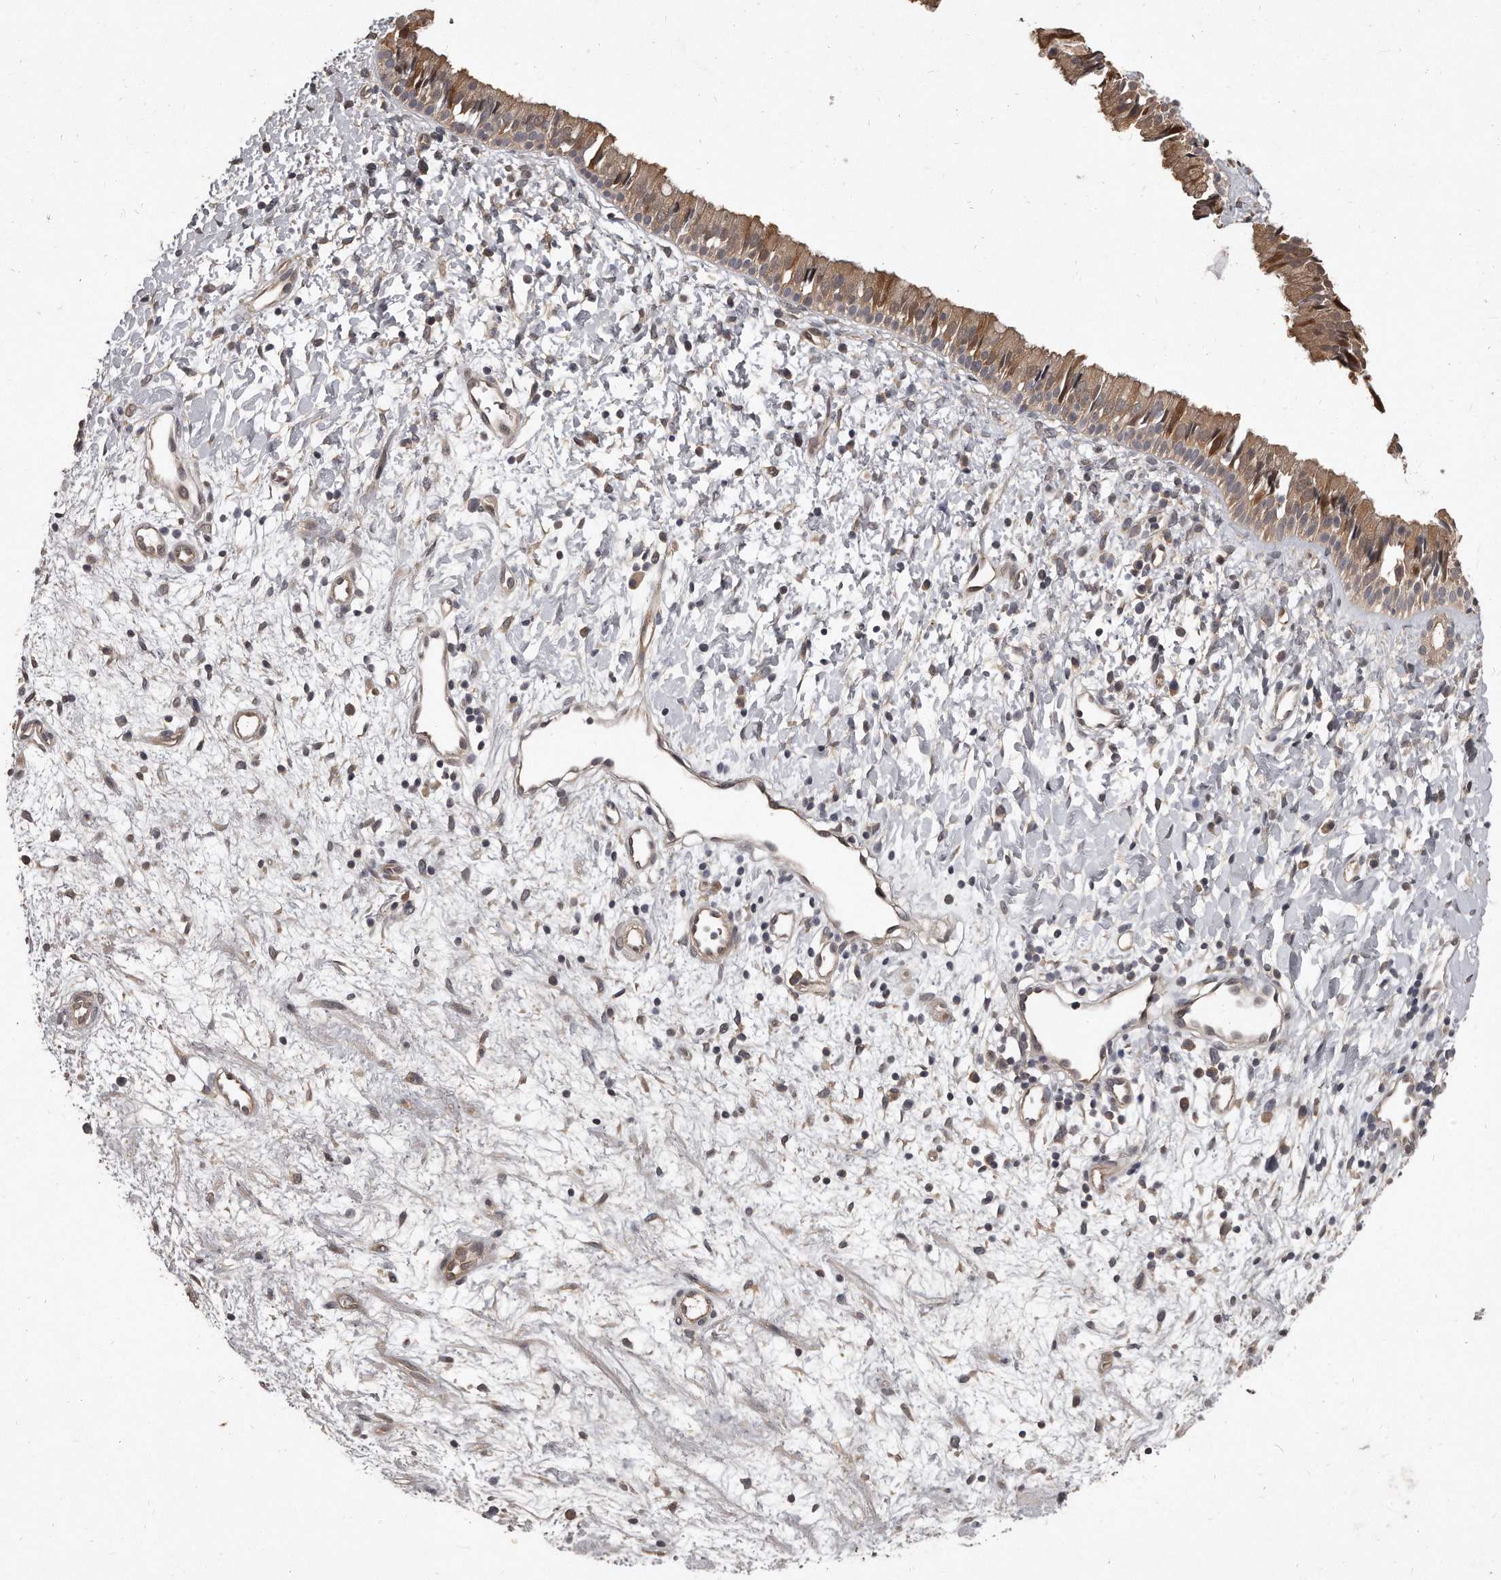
{"staining": {"intensity": "moderate", "quantity": ">75%", "location": "cytoplasmic/membranous"}, "tissue": "nasopharynx", "cell_type": "Respiratory epithelial cells", "image_type": "normal", "snomed": [{"axis": "morphology", "description": "Normal tissue, NOS"}, {"axis": "topography", "description": "Nasopharynx"}], "caption": "Immunohistochemistry (DAB) staining of normal nasopharynx exhibits moderate cytoplasmic/membranous protein staining in about >75% of respiratory epithelial cells.", "gene": "GRB10", "patient": {"sex": "male", "age": 22}}